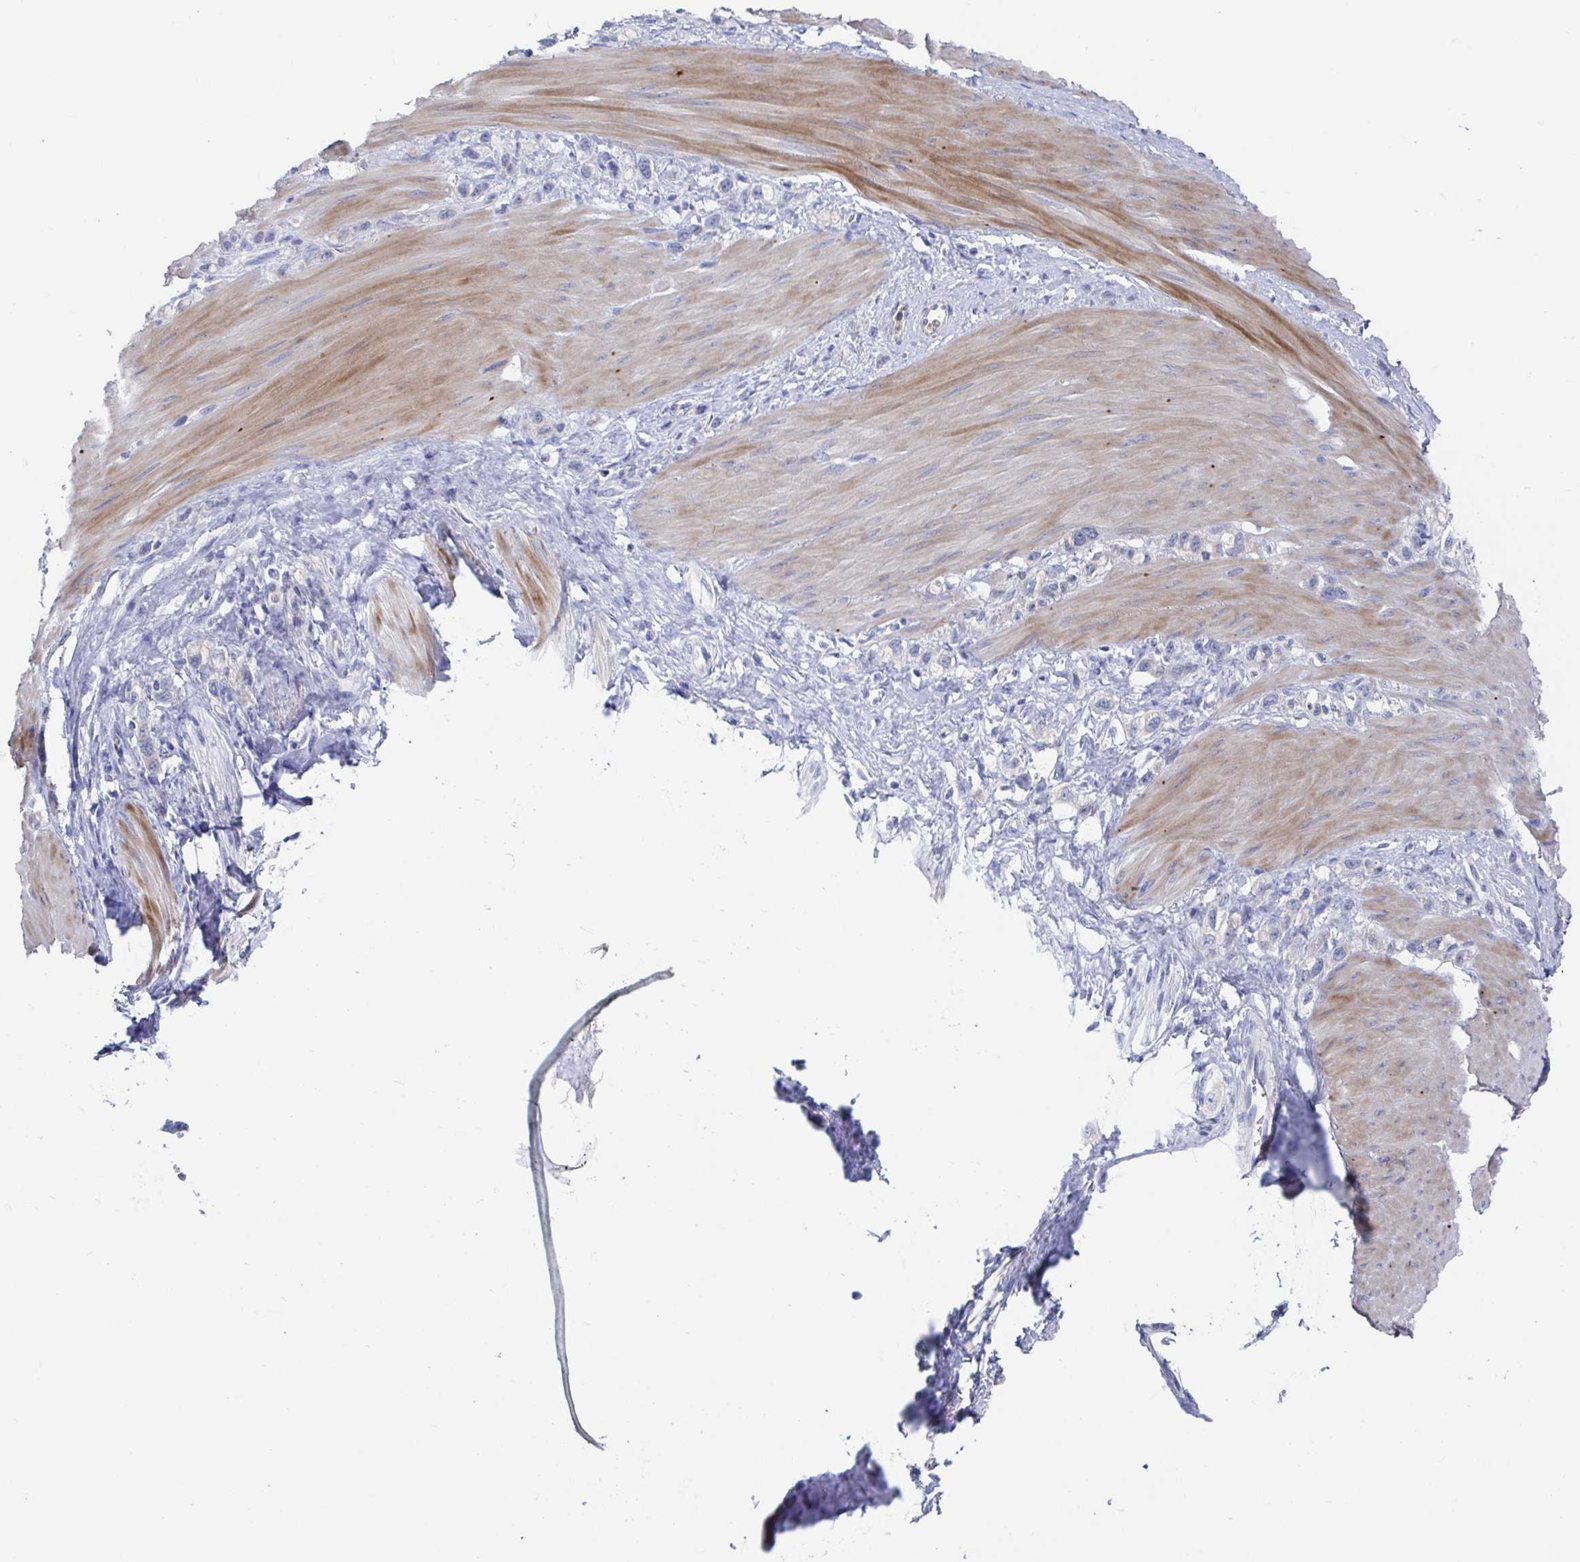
{"staining": {"intensity": "negative", "quantity": "none", "location": "none"}, "tissue": "stomach cancer", "cell_type": "Tumor cells", "image_type": "cancer", "snomed": [{"axis": "morphology", "description": "Adenocarcinoma, NOS"}, {"axis": "topography", "description": "Stomach"}], "caption": "Protein analysis of adenocarcinoma (stomach) demonstrates no significant expression in tumor cells.", "gene": "GPR148", "patient": {"sex": "female", "age": 65}}